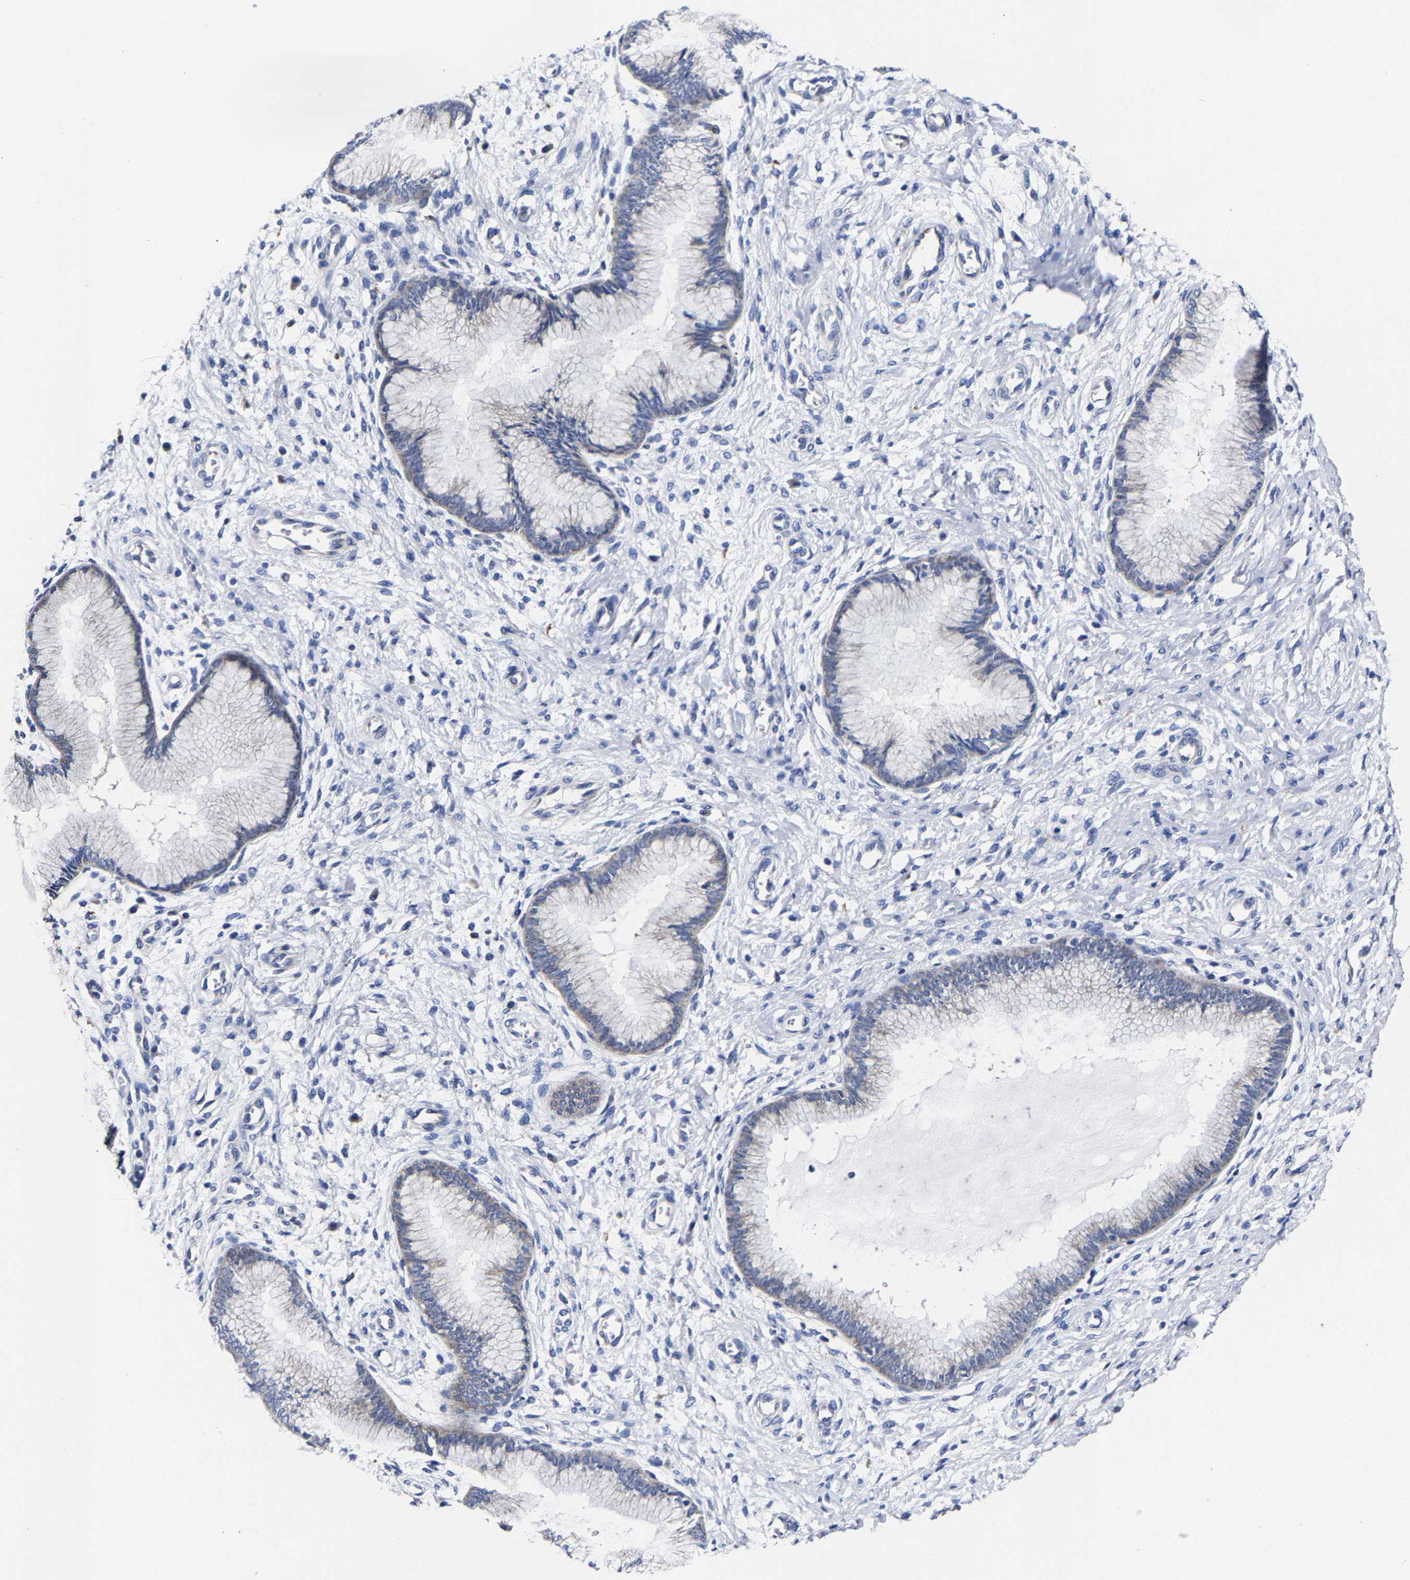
{"staining": {"intensity": "weak", "quantity": "<25%", "location": "cytoplasmic/membranous"}, "tissue": "cervix", "cell_type": "Glandular cells", "image_type": "normal", "snomed": [{"axis": "morphology", "description": "Normal tissue, NOS"}, {"axis": "topography", "description": "Cervix"}], "caption": "Immunohistochemical staining of unremarkable cervix displays no significant expression in glandular cells.", "gene": "AASS", "patient": {"sex": "female", "age": 55}}